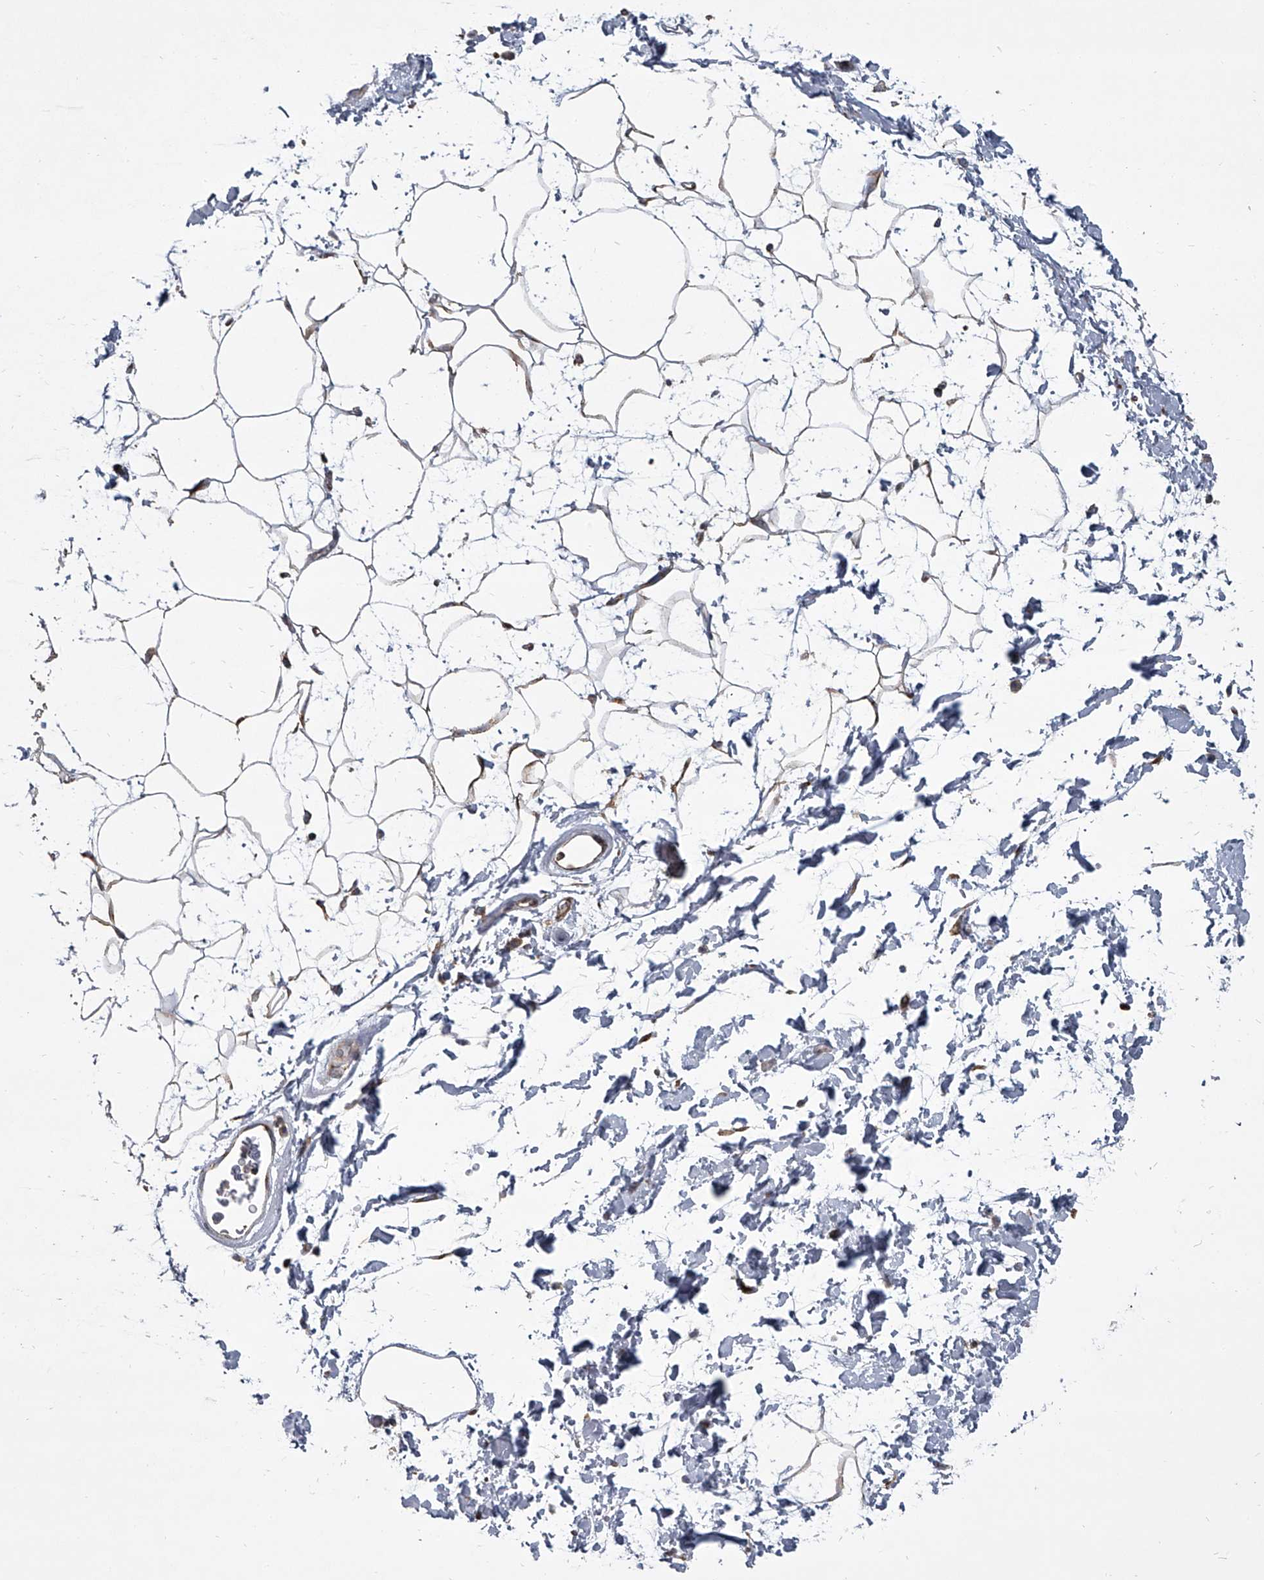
{"staining": {"intensity": "moderate", "quantity": ">75%", "location": "cytoplasmic/membranous"}, "tissue": "adipose tissue", "cell_type": "Adipocytes", "image_type": "normal", "snomed": [{"axis": "morphology", "description": "Normal tissue, NOS"}, {"axis": "topography", "description": "Soft tissue"}], "caption": "The micrograph shows staining of unremarkable adipose tissue, revealing moderate cytoplasmic/membranous protein expression (brown color) within adipocytes. (DAB = brown stain, brightfield microscopy at high magnification).", "gene": "ZC3H15", "patient": {"sex": "male", "age": 72}}